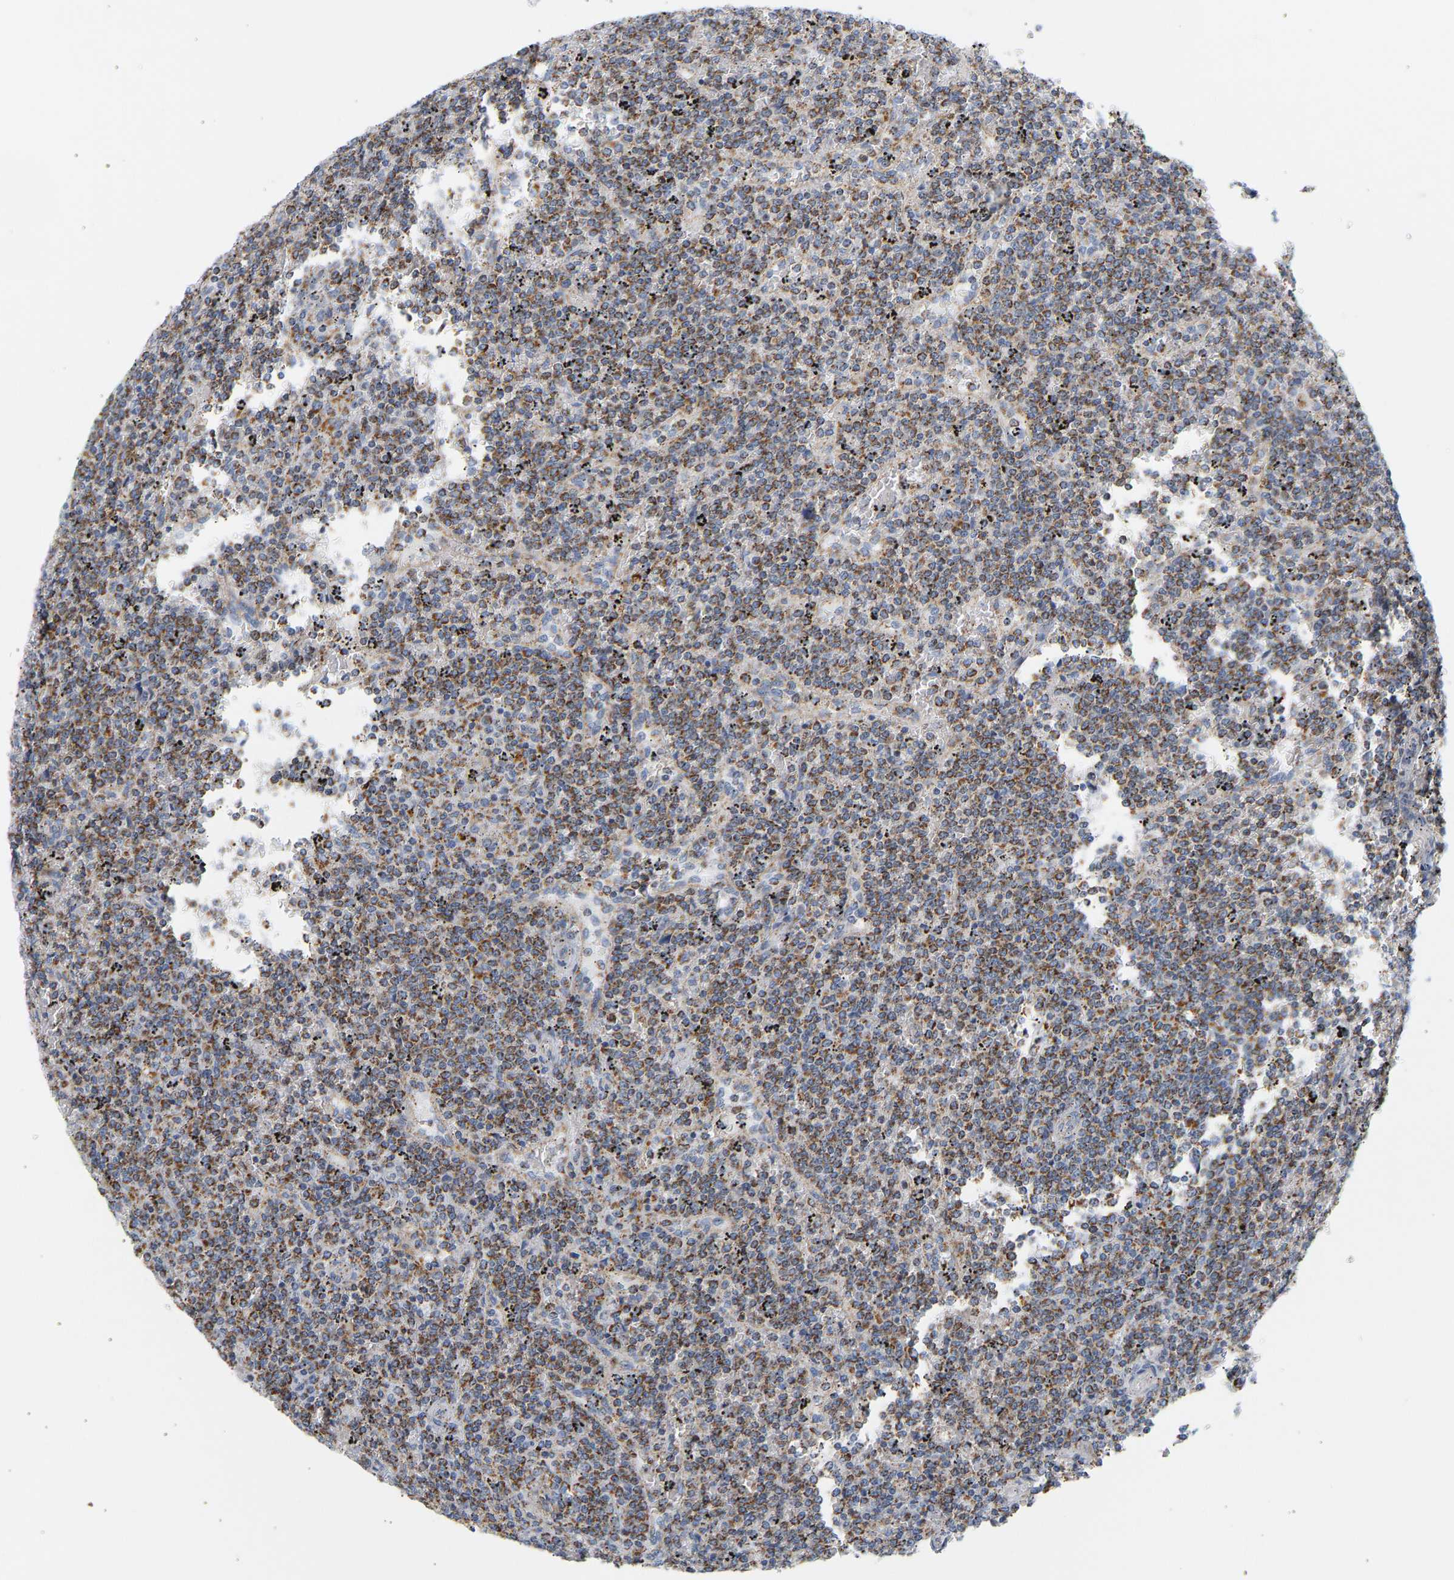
{"staining": {"intensity": "moderate", "quantity": ">75%", "location": "cytoplasmic/membranous"}, "tissue": "lymphoma", "cell_type": "Tumor cells", "image_type": "cancer", "snomed": [{"axis": "morphology", "description": "Malignant lymphoma, non-Hodgkin's type, Low grade"}, {"axis": "topography", "description": "Spleen"}], "caption": "Moderate cytoplasmic/membranous staining for a protein is identified in approximately >75% of tumor cells of lymphoma using immunohistochemistry.", "gene": "GRPEL2", "patient": {"sex": "female", "age": 19}}